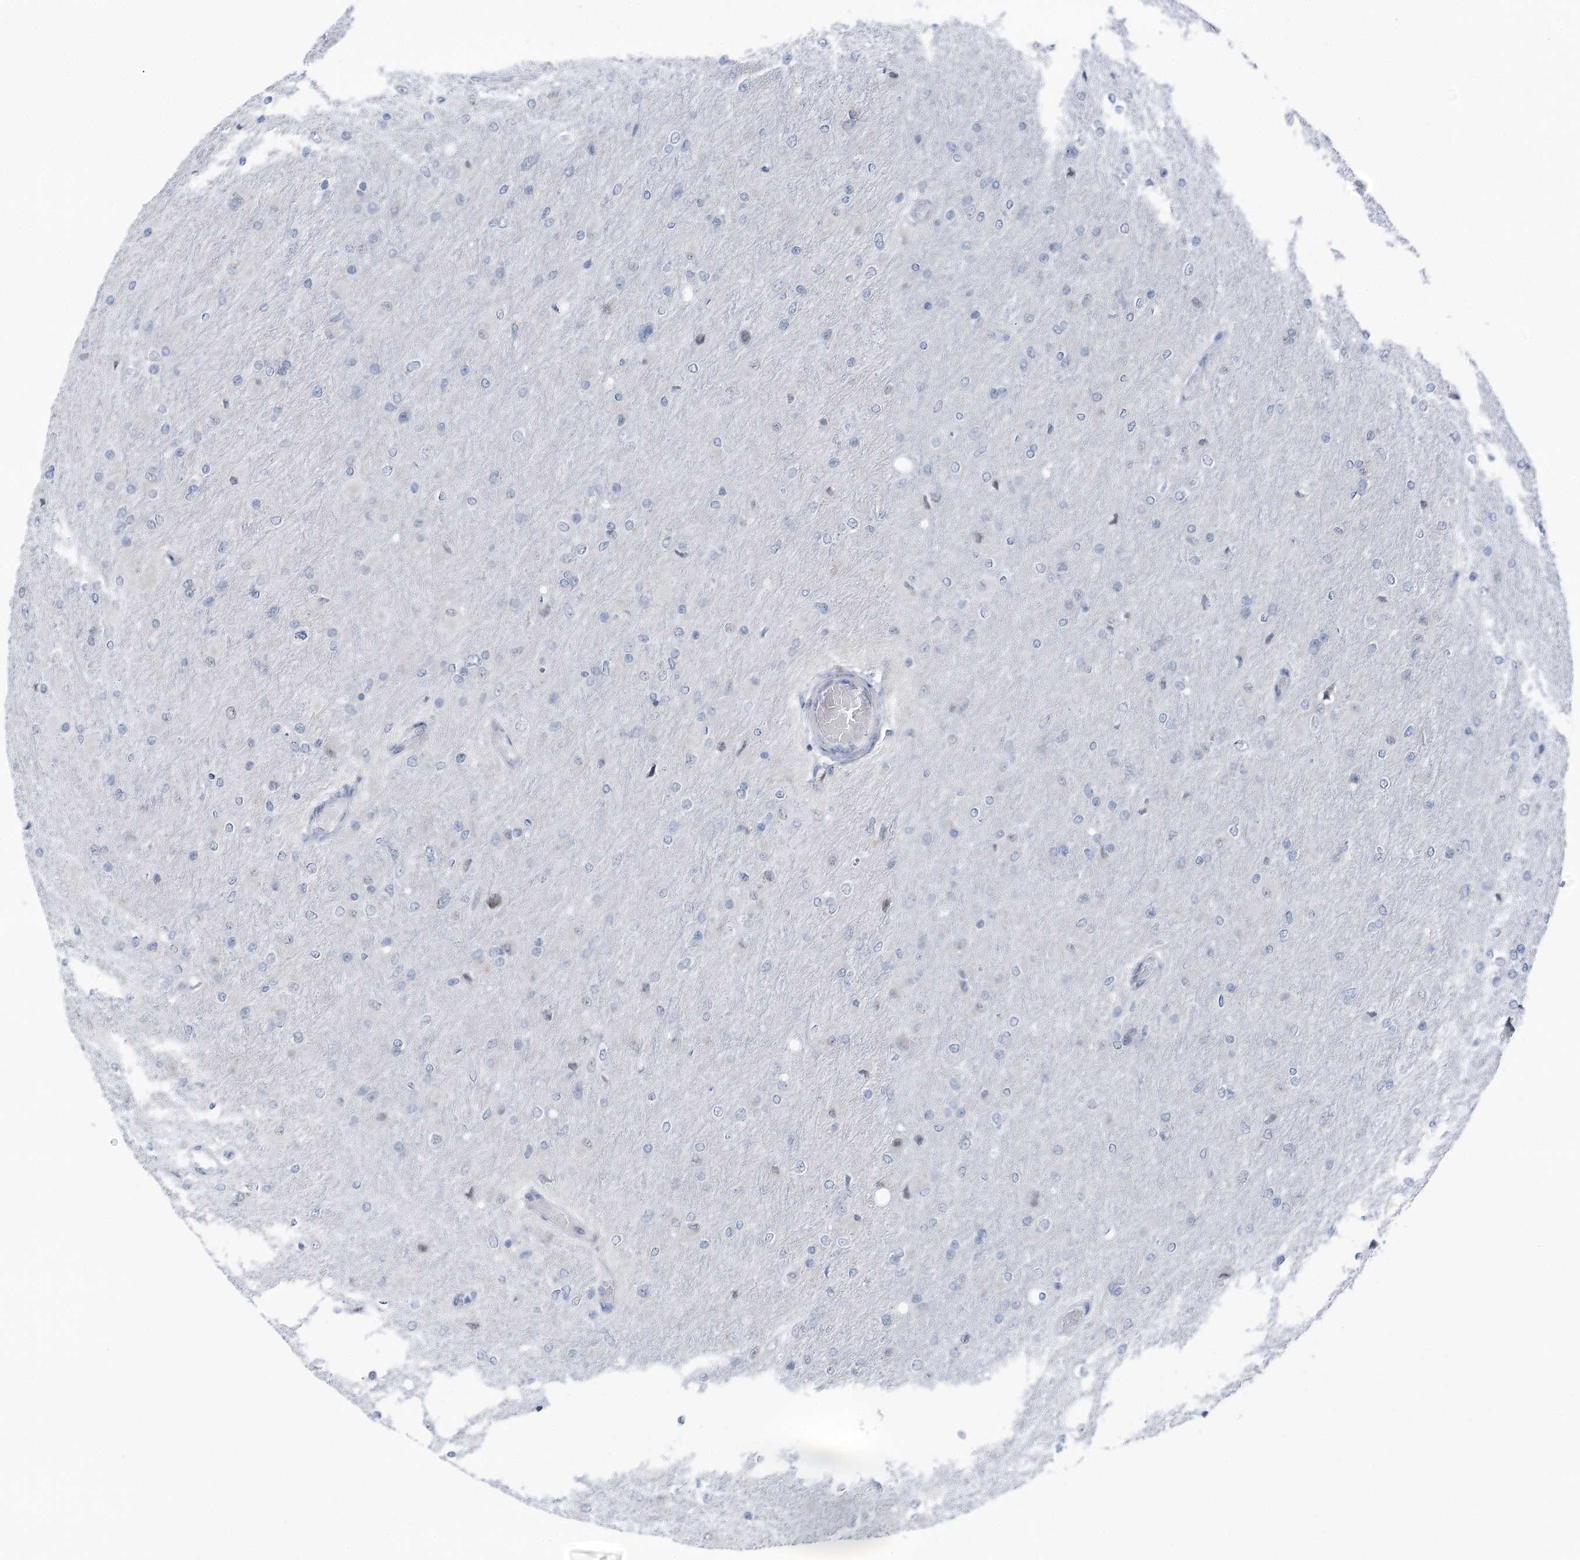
{"staining": {"intensity": "negative", "quantity": "none", "location": "none"}, "tissue": "glioma", "cell_type": "Tumor cells", "image_type": "cancer", "snomed": [{"axis": "morphology", "description": "Glioma, malignant, High grade"}, {"axis": "topography", "description": "Cerebral cortex"}], "caption": "Human high-grade glioma (malignant) stained for a protein using immunohistochemistry (IHC) demonstrates no expression in tumor cells.", "gene": "STEEP1", "patient": {"sex": "female", "age": 36}}